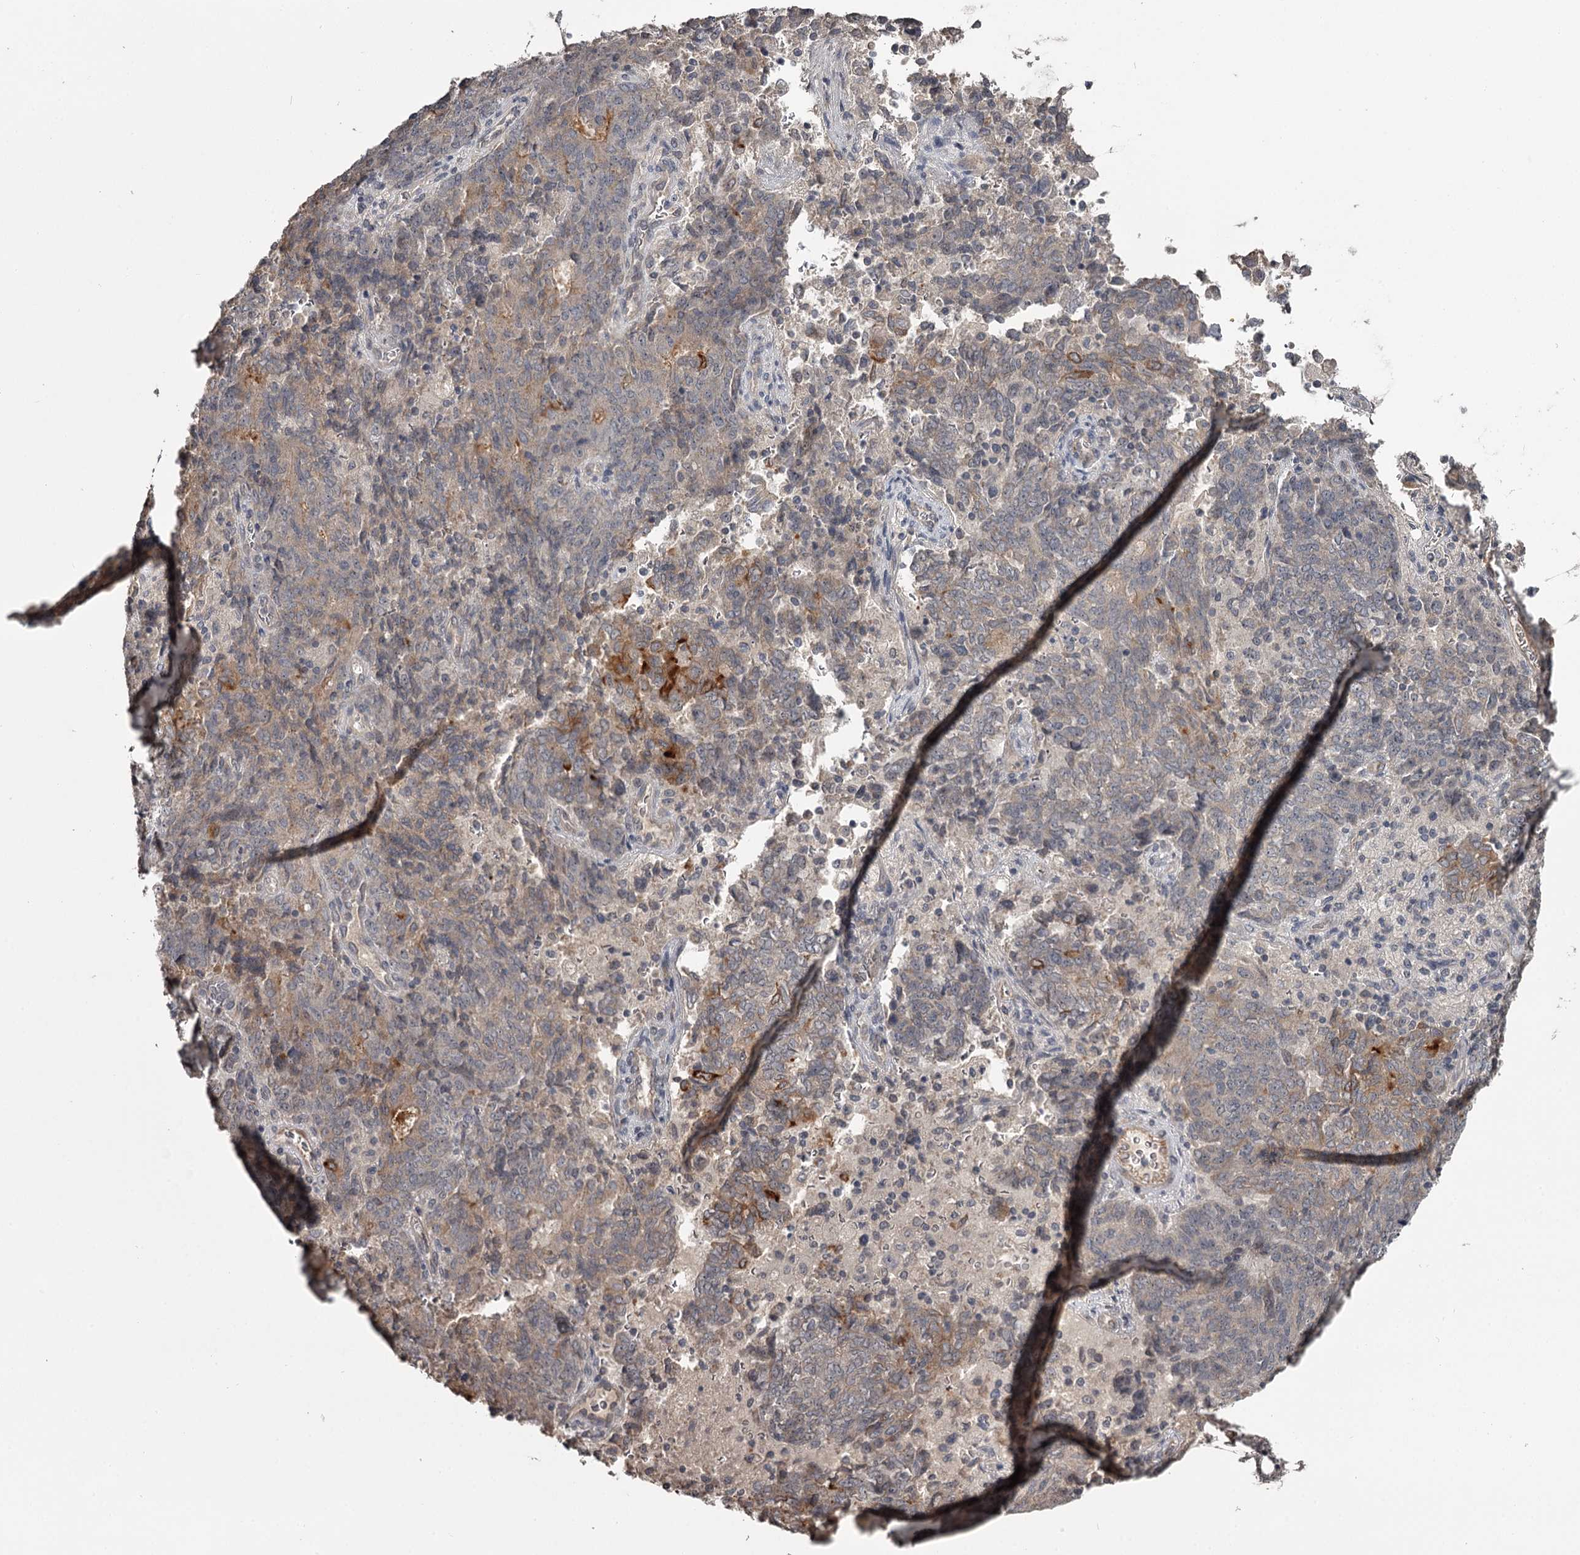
{"staining": {"intensity": "moderate", "quantity": "<25%", "location": "cytoplasmic/membranous"}, "tissue": "endometrial cancer", "cell_type": "Tumor cells", "image_type": "cancer", "snomed": [{"axis": "morphology", "description": "Adenocarcinoma, NOS"}, {"axis": "topography", "description": "Endometrium"}], "caption": "Moderate cytoplasmic/membranous positivity is identified in about <25% of tumor cells in endometrial cancer (adenocarcinoma). The staining is performed using DAB (3,3'-diaminobenzidine) brown chromogen to label protein expression. The nuclei are counter-stained blue using hematoxylin.", "gene": "CWF19L2", "patient": {"sex": "female", "age": 80}}